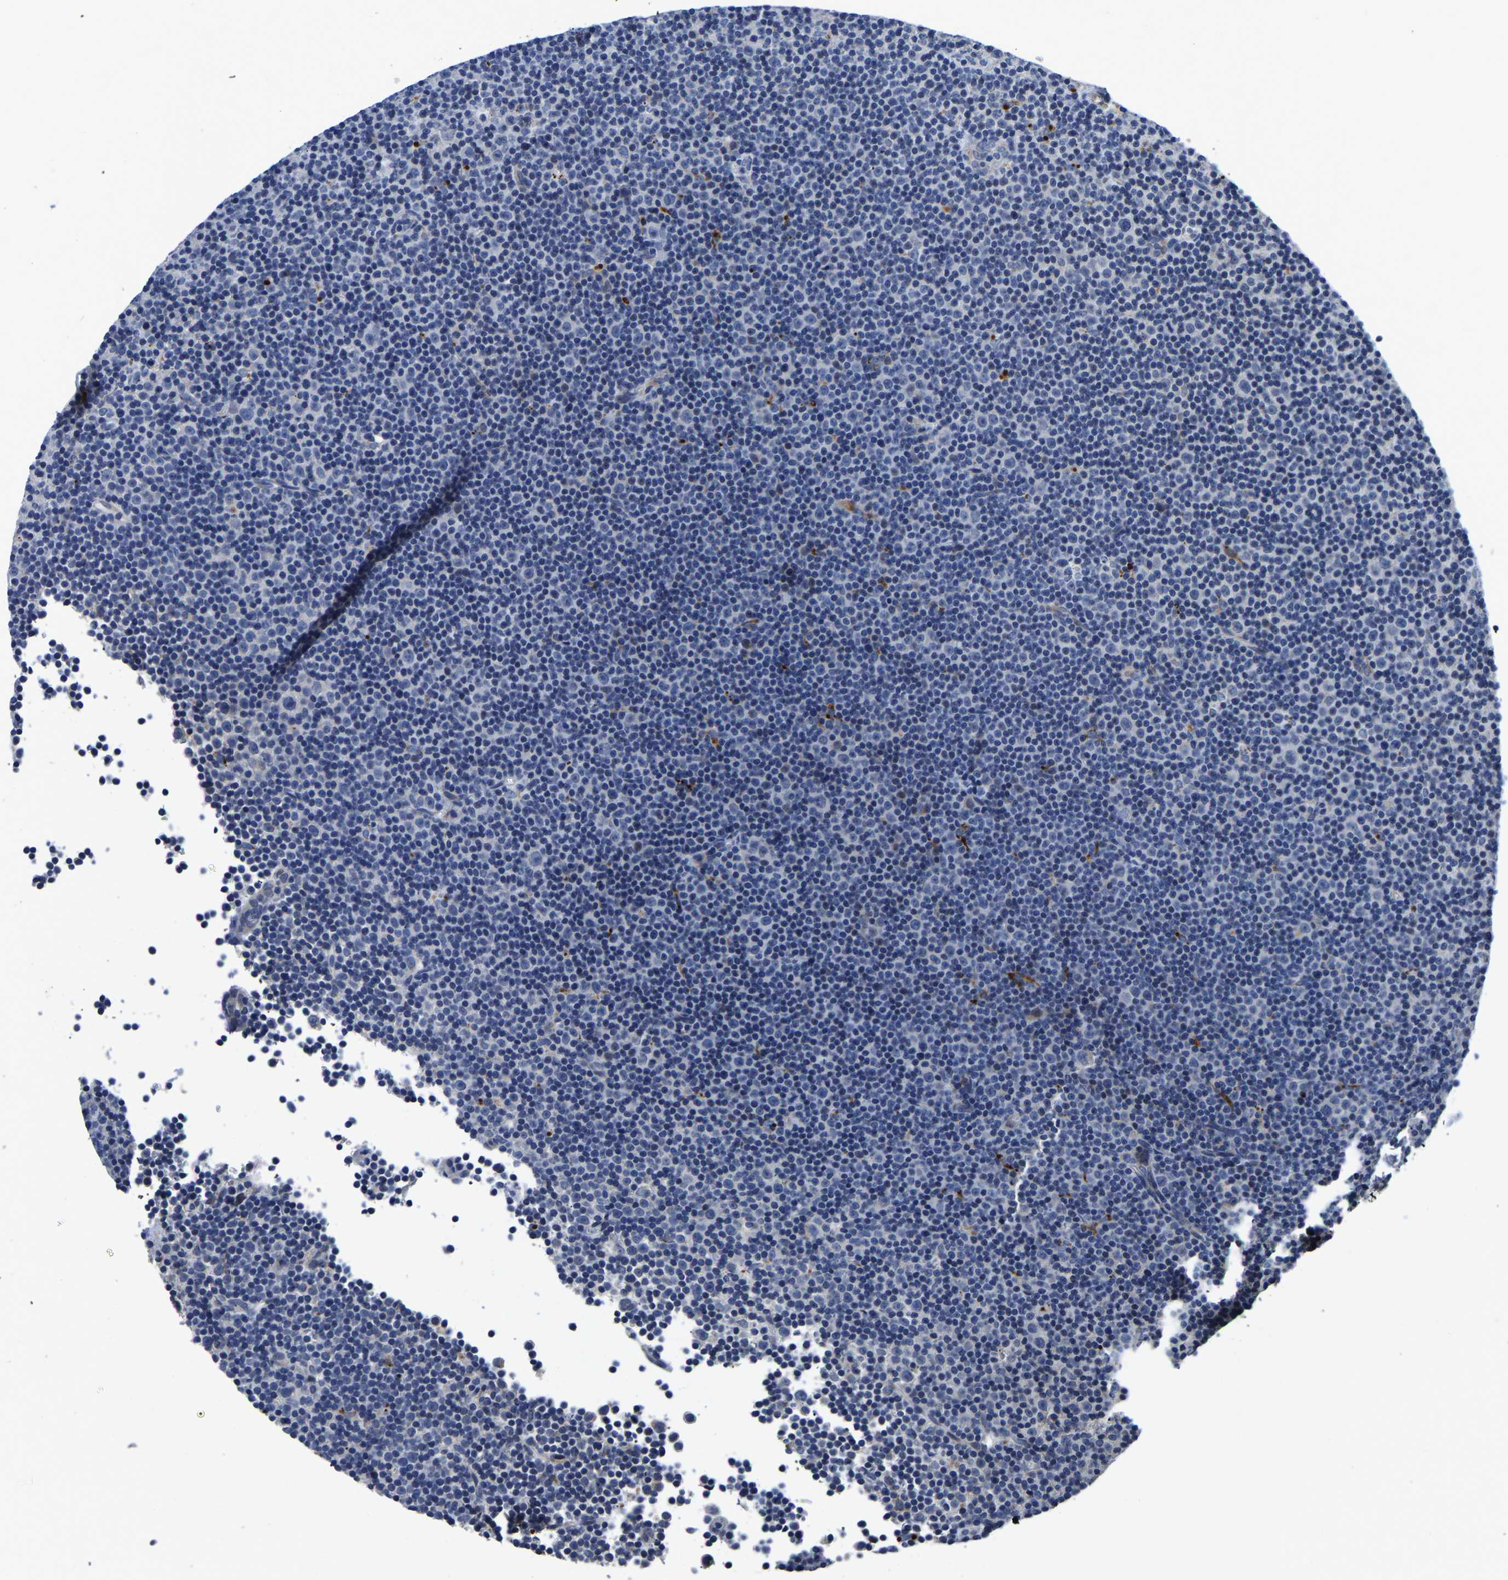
{"staining": {"intensity": "negative", "quantity": "none", "location": "none"}, "tissue": "lymphoma", "cell_type": "Tumor cells", "image_type": "cancer", "snomed": [{"axis": "morphology", "description": "Malignant lymphoma, non-Hodgkin's type, Low grade"}, {"axis": "topography", "description": "Lymph node"}], "caption": "This is a image of immunohistochemistry staining of malignant lymphoma, non-Hodgkin's type (low-grade), which shows no positivity in tumor cells. (Immunohistochemistry (ihc), brightfield microscopy, high magnification).", "gene": "PDLIM7", "patient": {"sex": "female", "age": 67}}